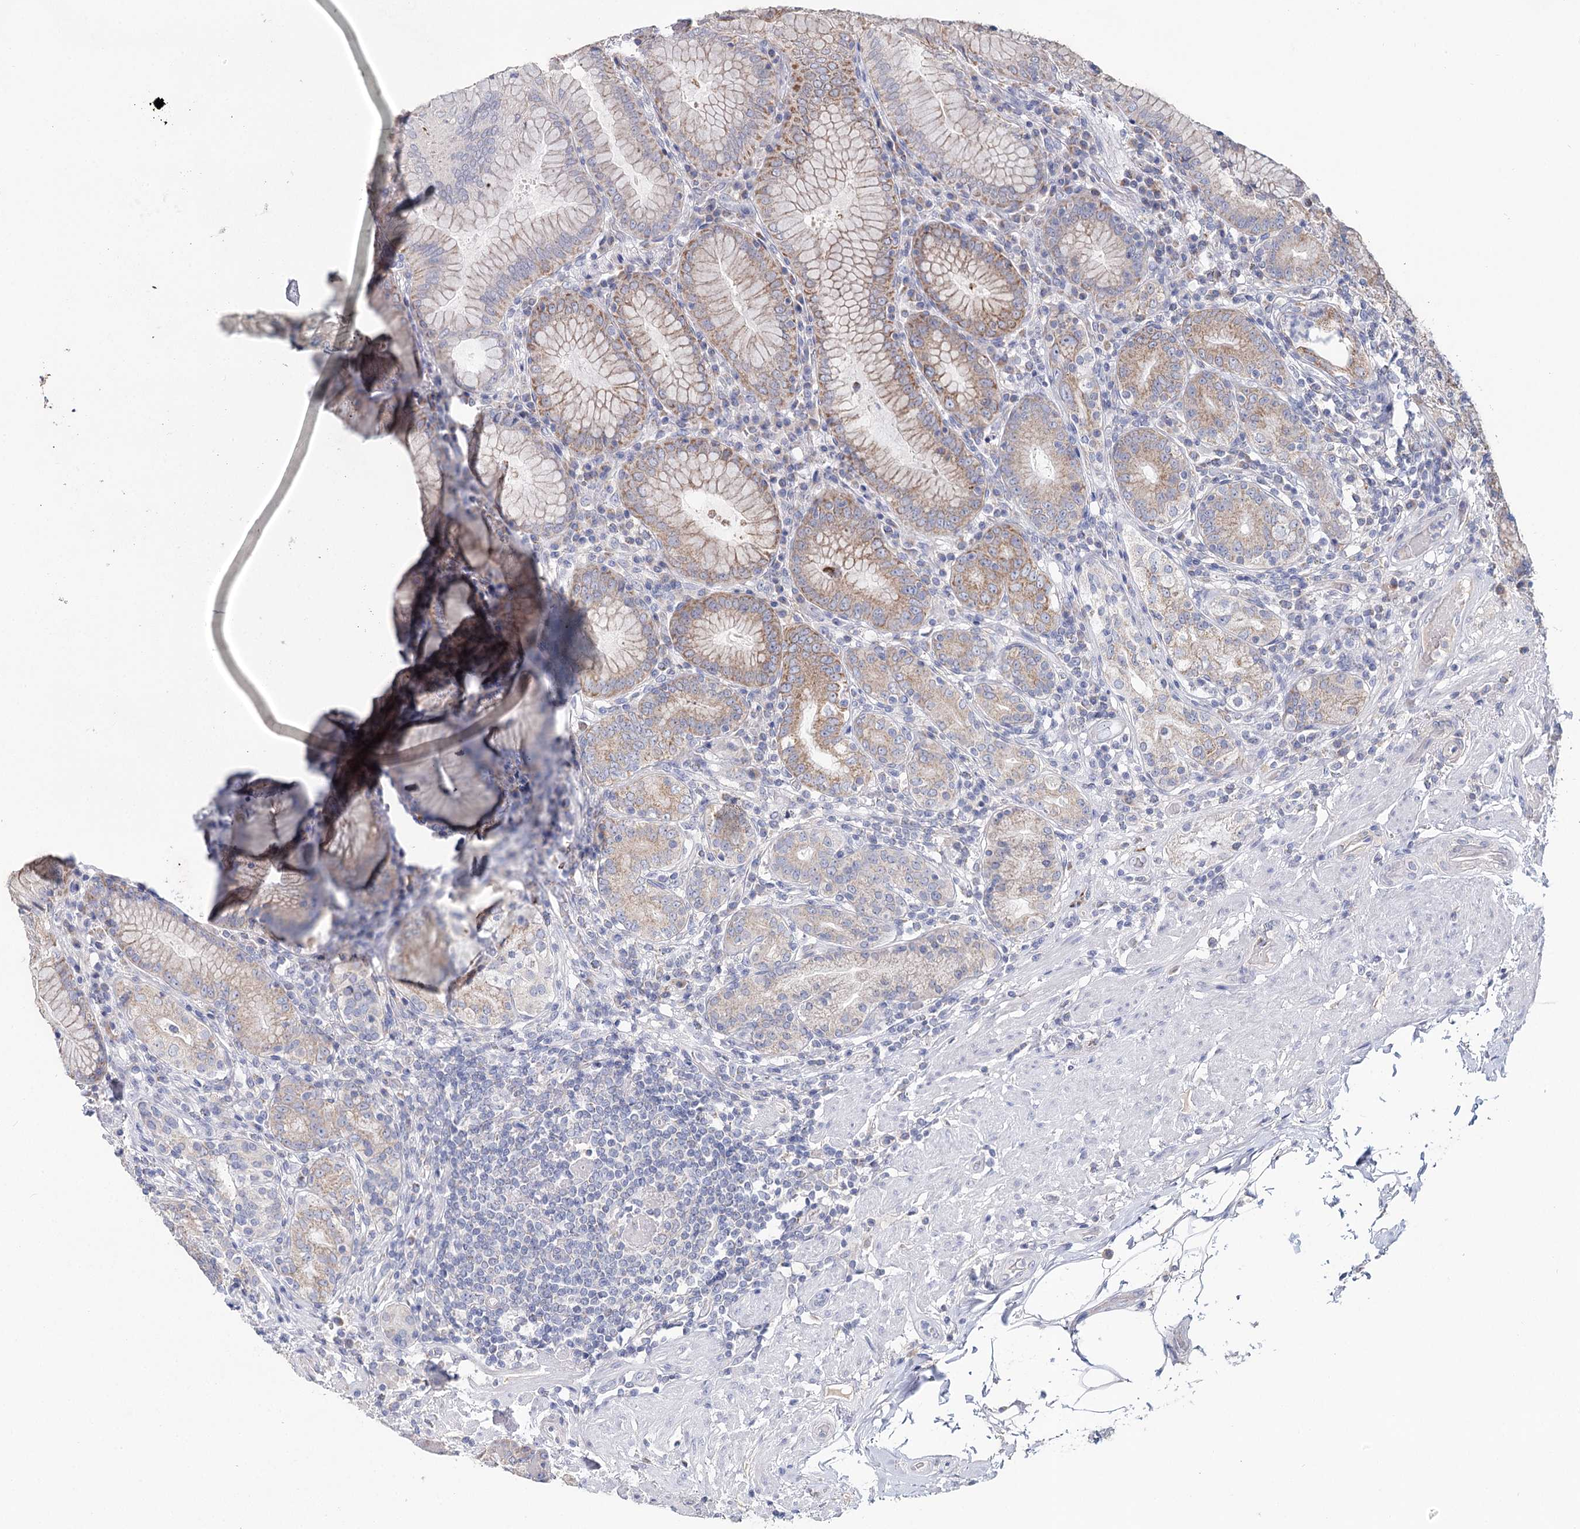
{"staining": {"intensity": "moderate", "quantity": "25%-75%", "location": "cytoplasmic/membranous"}, "tissue": "stomach", "cell_type": "Glandular cells", "image_type": "normal", "snomed": [{"axis": "morphology", "description": "Normal tissue, NOS"}, {"axis": "topography", "description": "Stomach, upper"}, {"axis": "topography", "description": "Stomach, lower"}], "caption": "High-power microscopy captured an IHC histopathology image of benign stomach, revealing moderate cytoplasmic/membranous staining in approximately 25%-75% of glandular cells.", "gene": "ARHGAP44", "patient": {"sex": "female", "age": 76}}